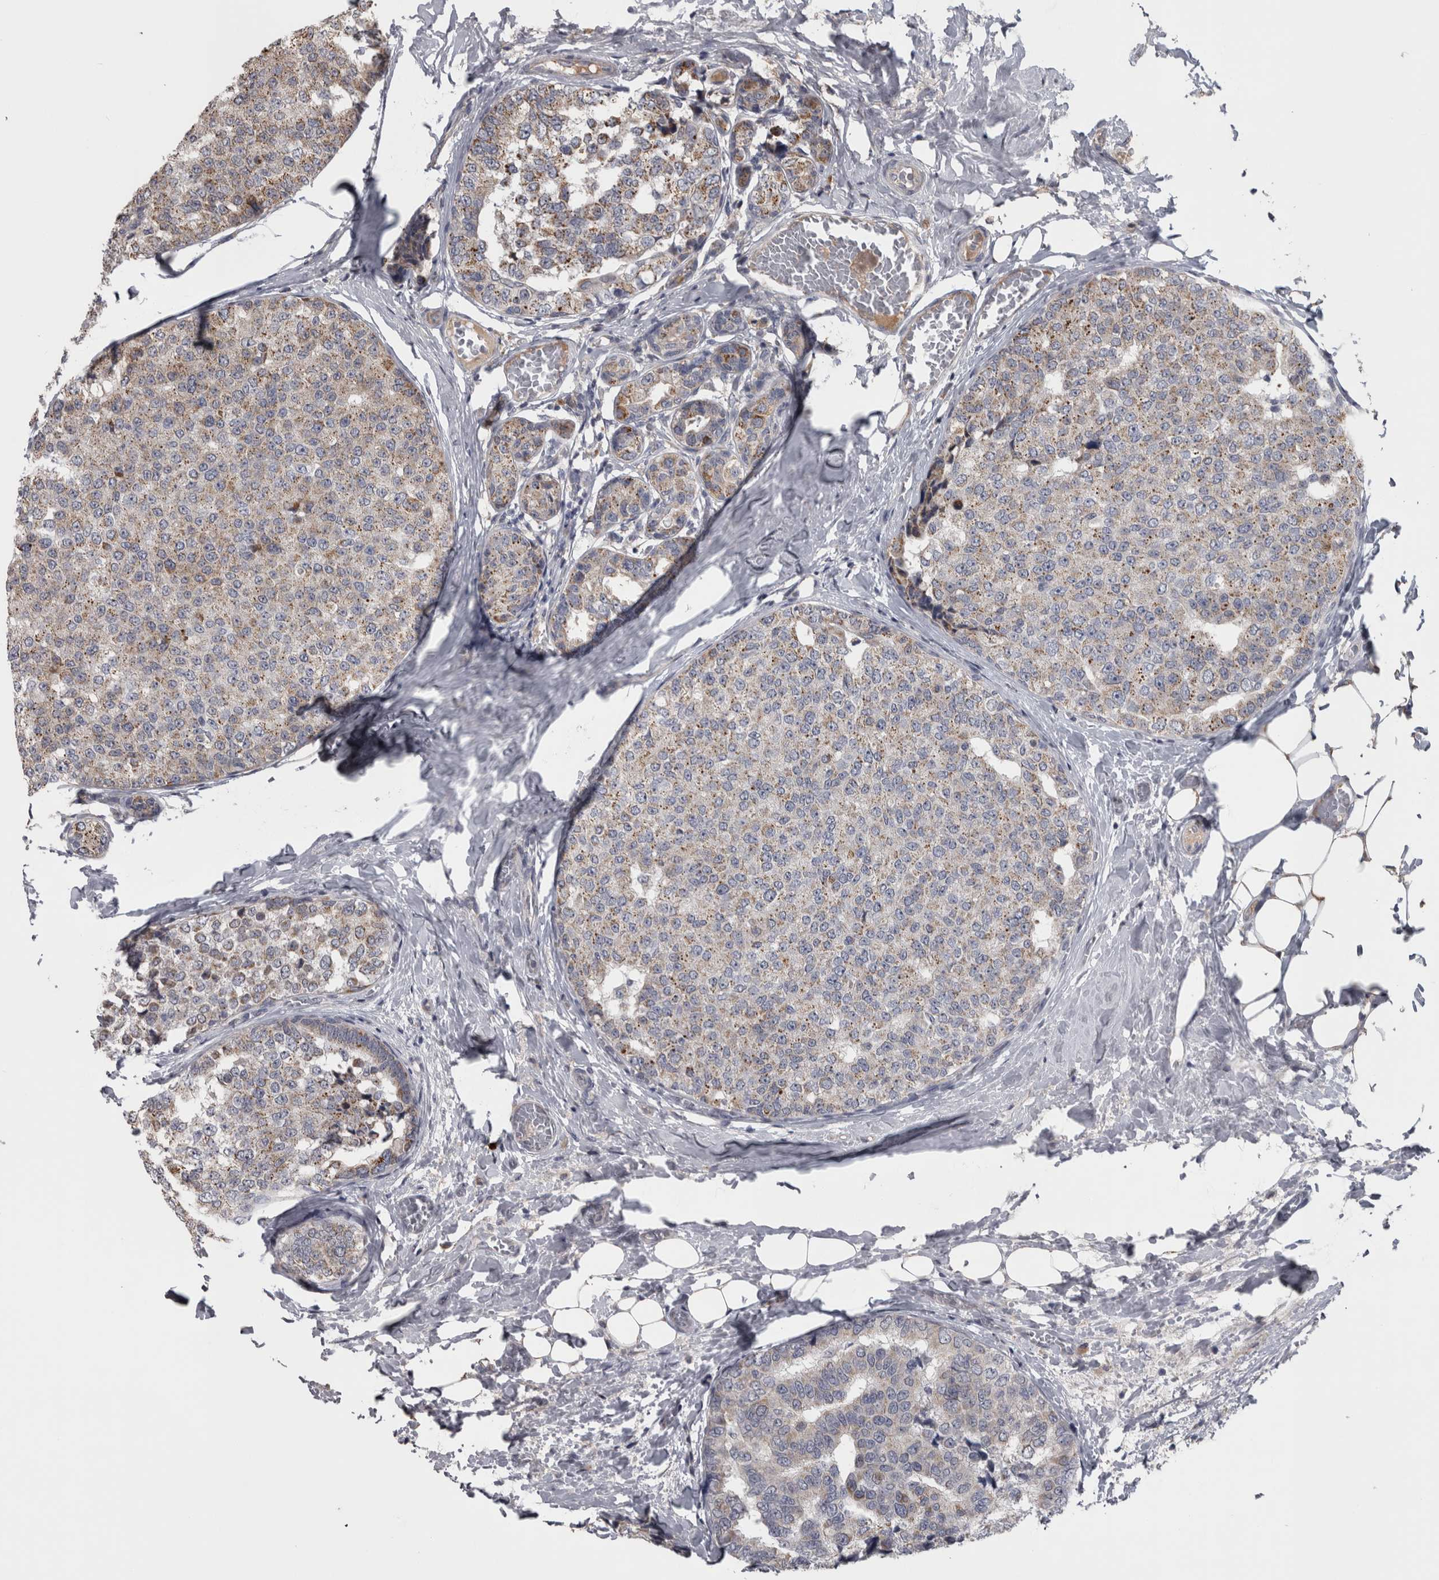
{"staining": {"intensity": "moderate", "quantity": "25%-75%", "location": "cytoplasmic/membranous"}, "tissue": "breast cancer", "cell_type": "Tumor cells", "image_type": "cancer", "snomed": [{"axis": "morphology", "description": "Normal tissue, NOS"}, {"axis": "morphology", "description": "Duct carcinoma"}, {"axis": "topography", "description": "Breast"}], "caption": "Breast cancer stained with IHC displays moderate cytoplasmic/membranous expression in about 25%-75% of tumor cells.", "gene": "DBT", "patient": {"sex": "female", "age": 43}}